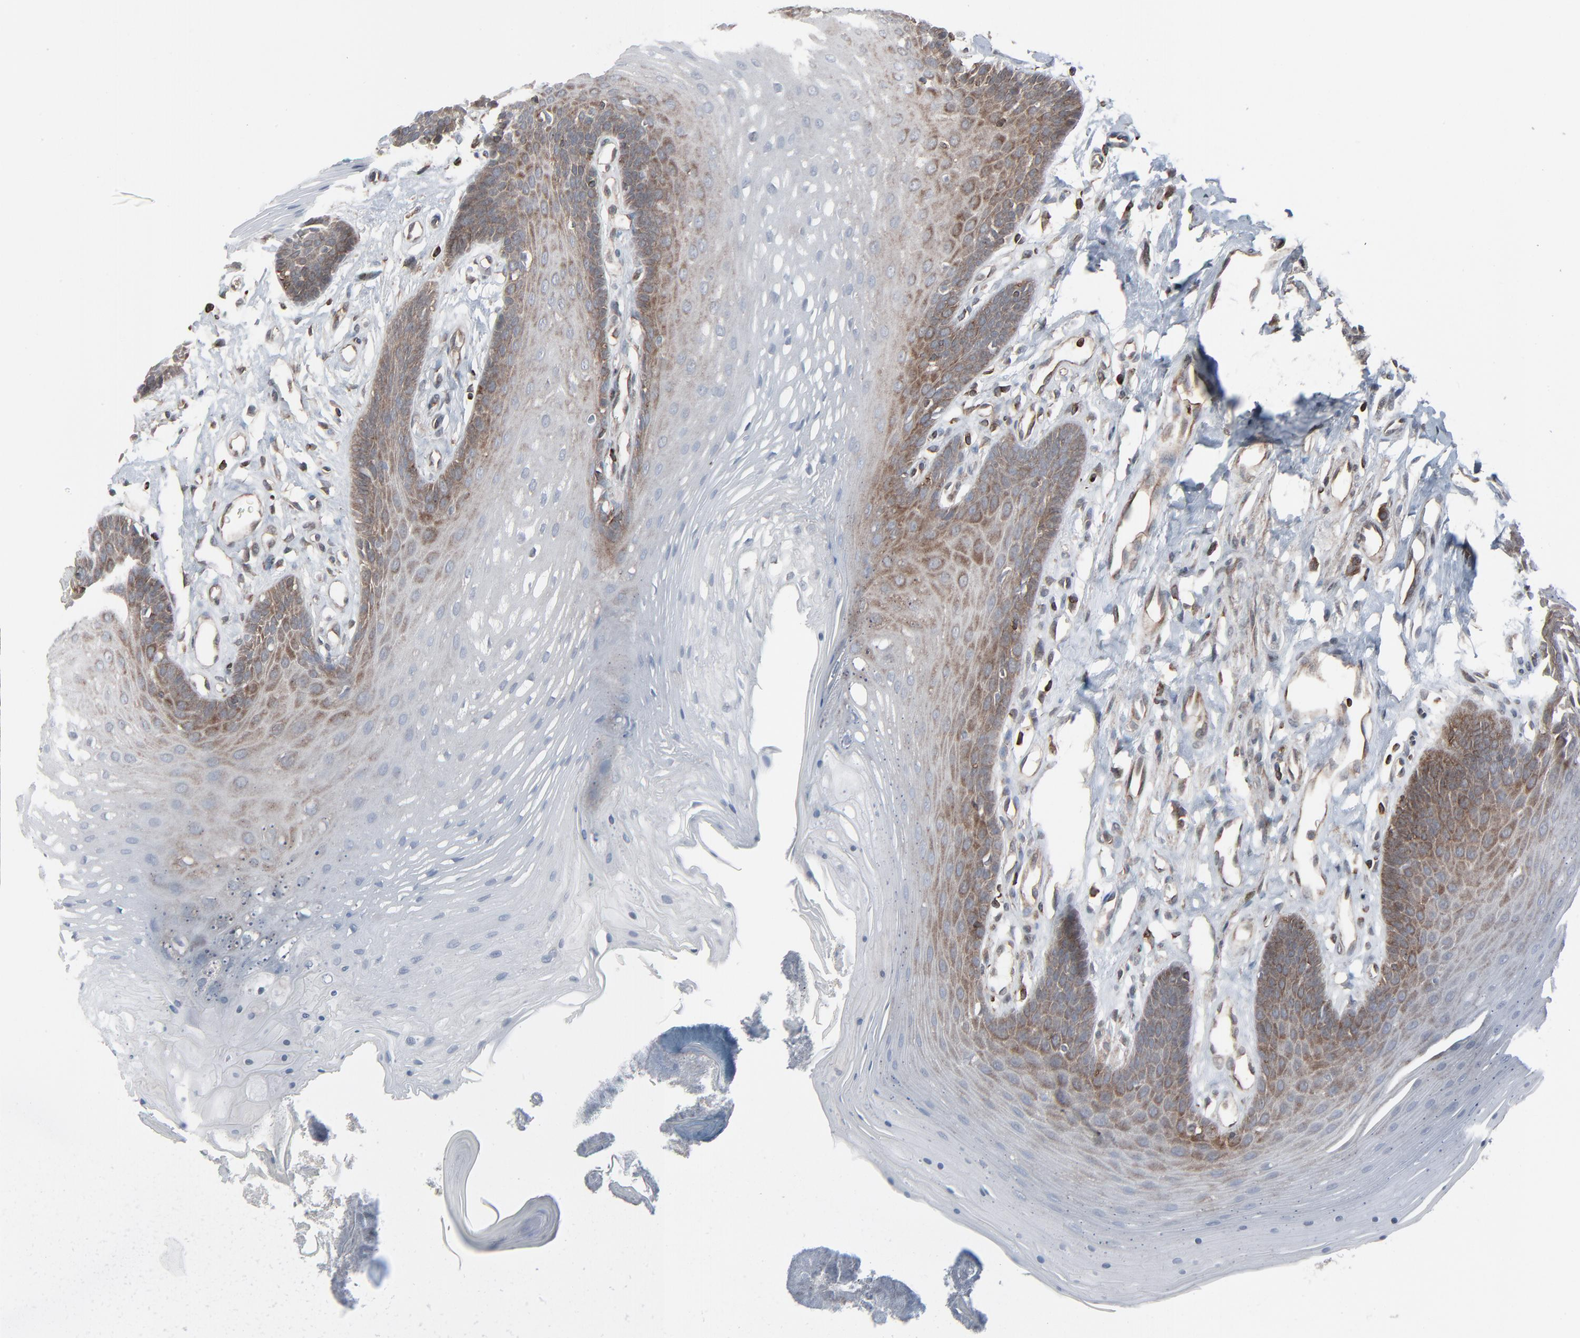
{"staining": {"intensity": "moderate", "quantity": "25%-75%", "location": "cytoplasmic/membranous"}, "tissue": "oral mucosa", "cell_type": "Squamous epithelial cells", "image_type": "normal", "snomed": [{"axis": "morphology", "description": "Normal tissue, NOS"}, {"axis": "topography", "description": "Oral tissue"}], "caption": "Immunohistochemistry (IHC) of benign human oral mucosa shows medium levels of moderate cytoplasmic/membranous staining in about 25%-75% of squamous epithelial cells. Immunohistochemistry stains the protein in brown and the nuclei are stained blue.", "gene": "OPTN", "patient": {"sex": "male", "age": 62}}